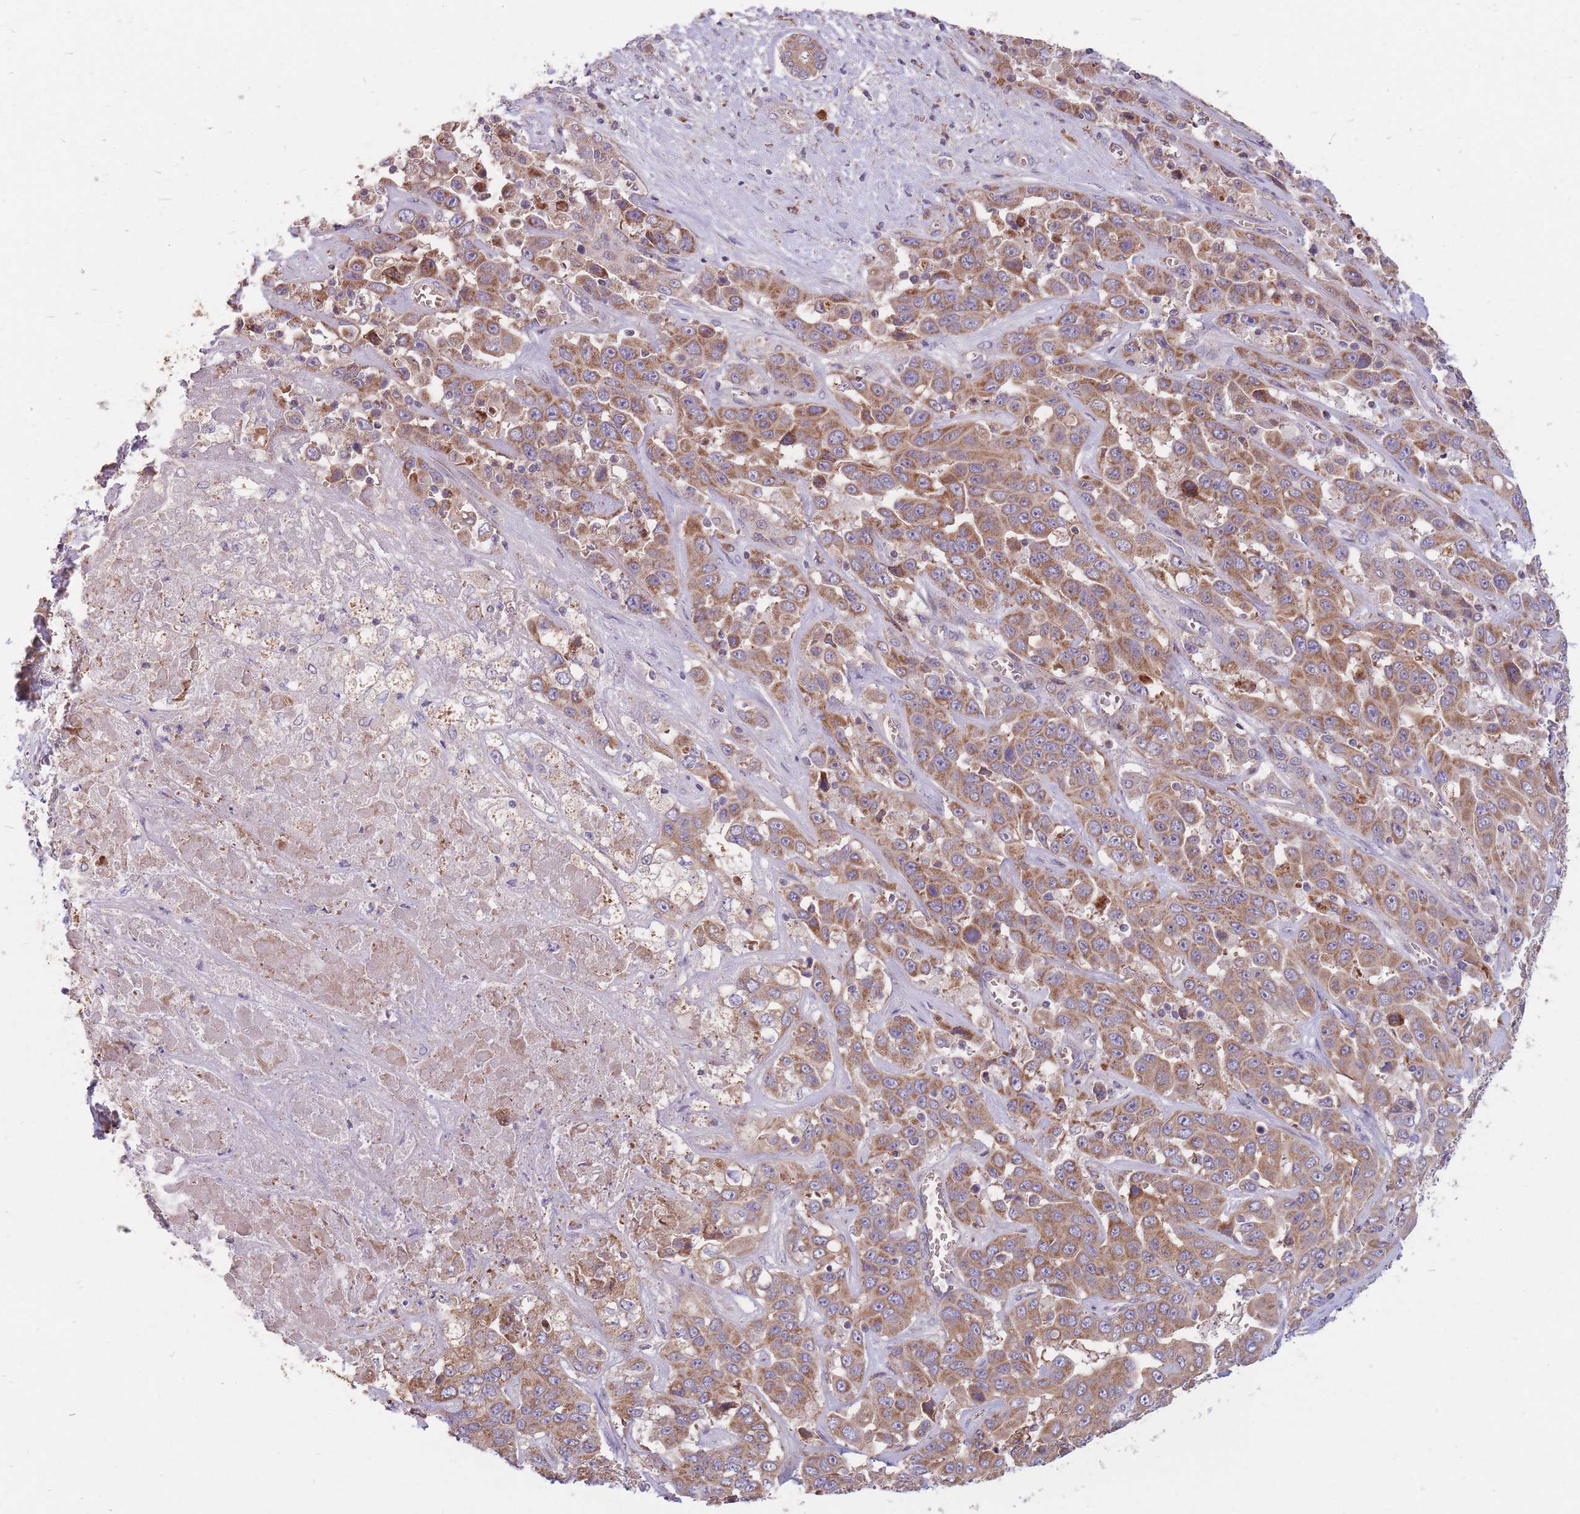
{"staining": {"intensity": "moderate", "quantity": ">75%", "location": "cytoplasmic/membranous"}, "tissue": "liver cancer", "cell_type": "Tumor cells", "image_type": "cancer", "snomed": [{"axis": "morphology", "description": "Cholangiocarcinoma"}, {"axis": "topography", "description": "Liver"}], "caption": "Protein analysis of cholangiocarcinoma (liver) tissue displays moderate cytoplasmic/membranous positivity in approximately >75% of tumor cells. The protein is shown in brown color, while the nuclei are stained blue.", "gene": "PTPMT1", "patient": {"sex": "female", "age": 52}}